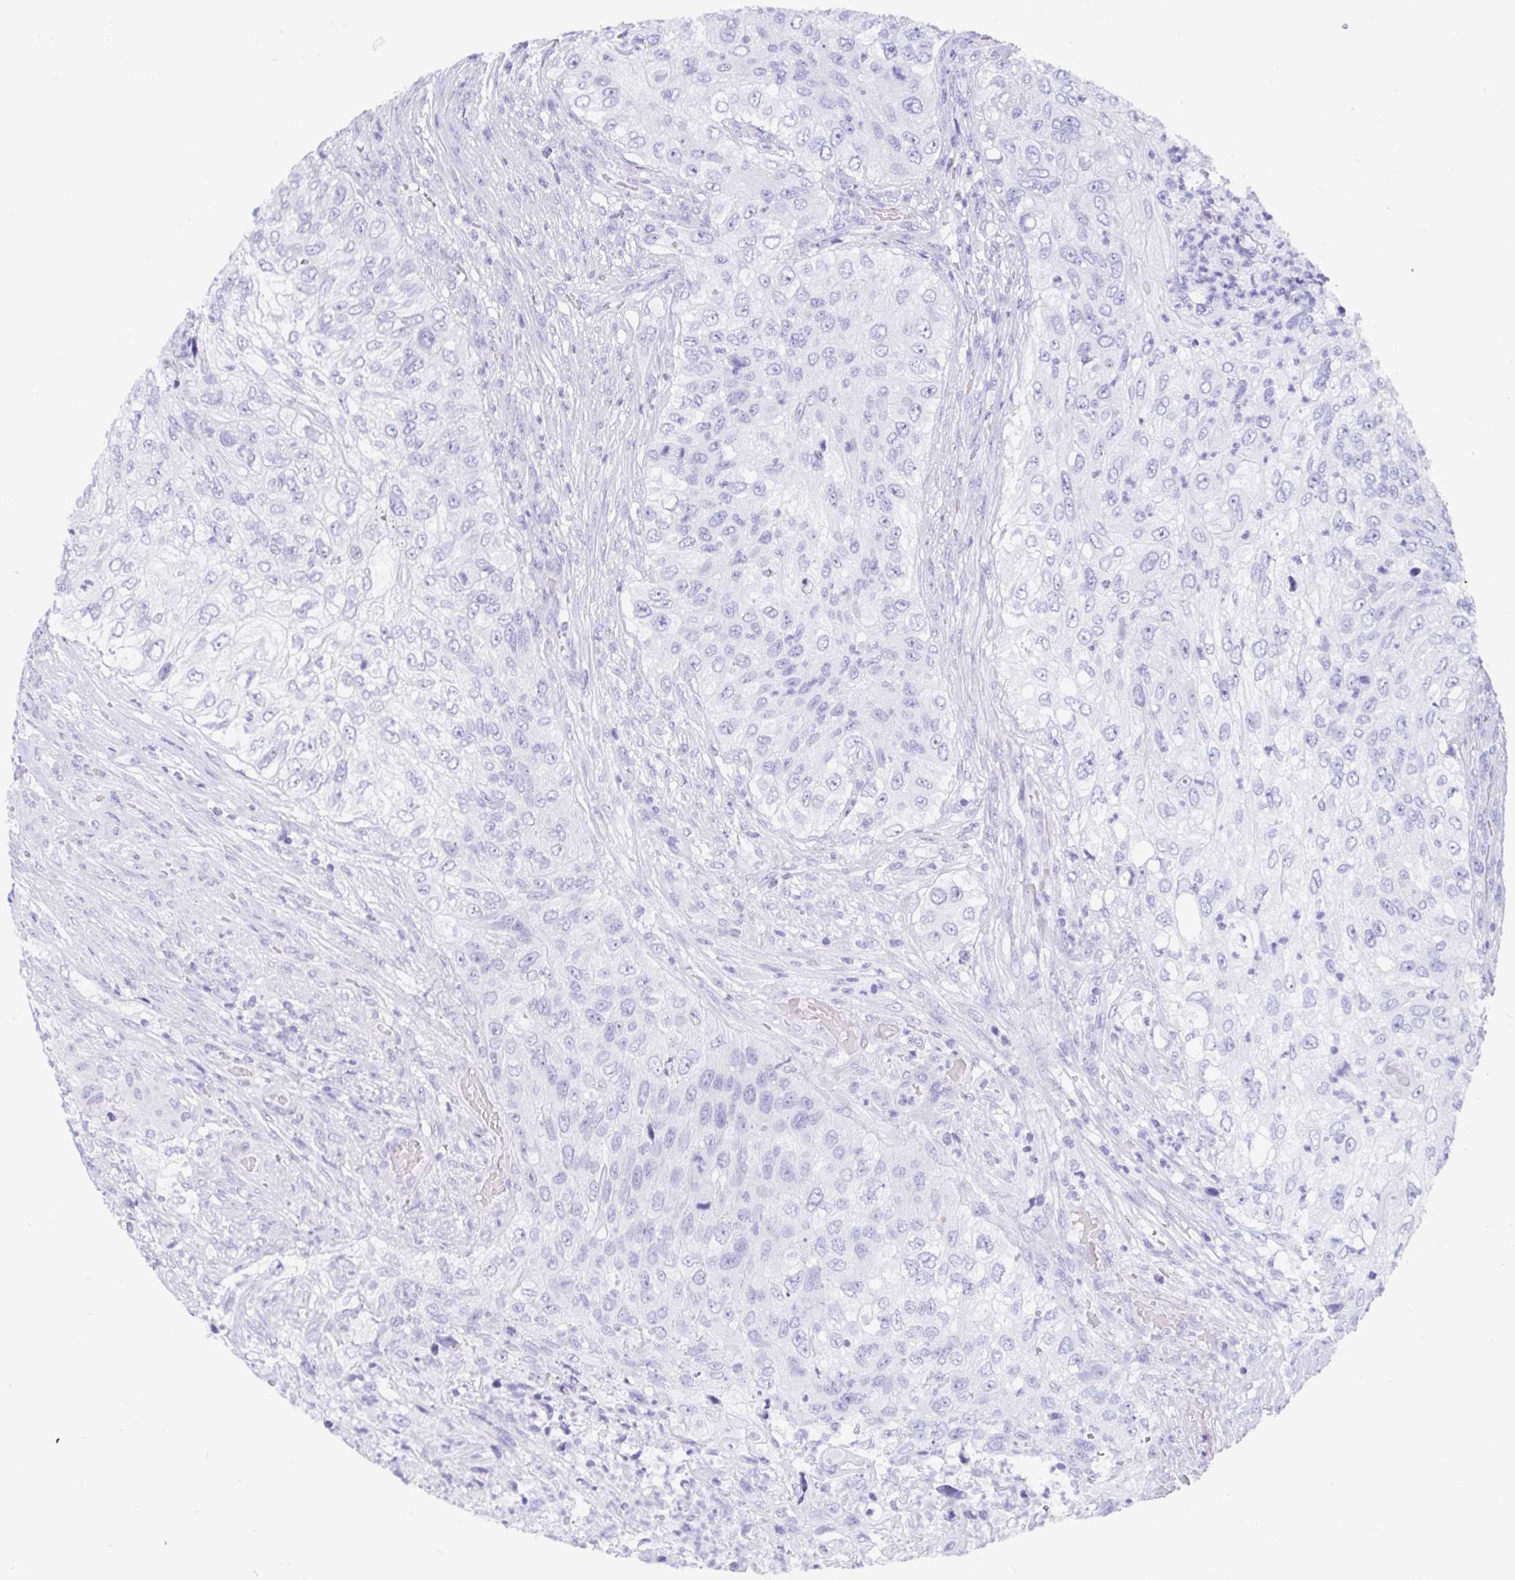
{"staining": {"intensity": "negative", "quantity": "none", "location": "none"}, "tissue": "urothelial cancer", "cell_type": "Tumor cells", "image_type": "cancer", "snomed": [{"axis": "morphology", "description": "Urothelial carcinoma, High grade"}, {"axis": "topography", "description": "Urinary bladder"}], "caption": "IHC histopathology image of urothelial carcinoma (high-grade) stained for a protein (brown), which shows no positivity in tumor cells. (DAB (3,3'-diaminobenzidine) immunohistochemistry visualized using brightfield microscopy, high magnification).", "gene": "ZPBP2", "patient": {"sex": "female", "age": 60}}